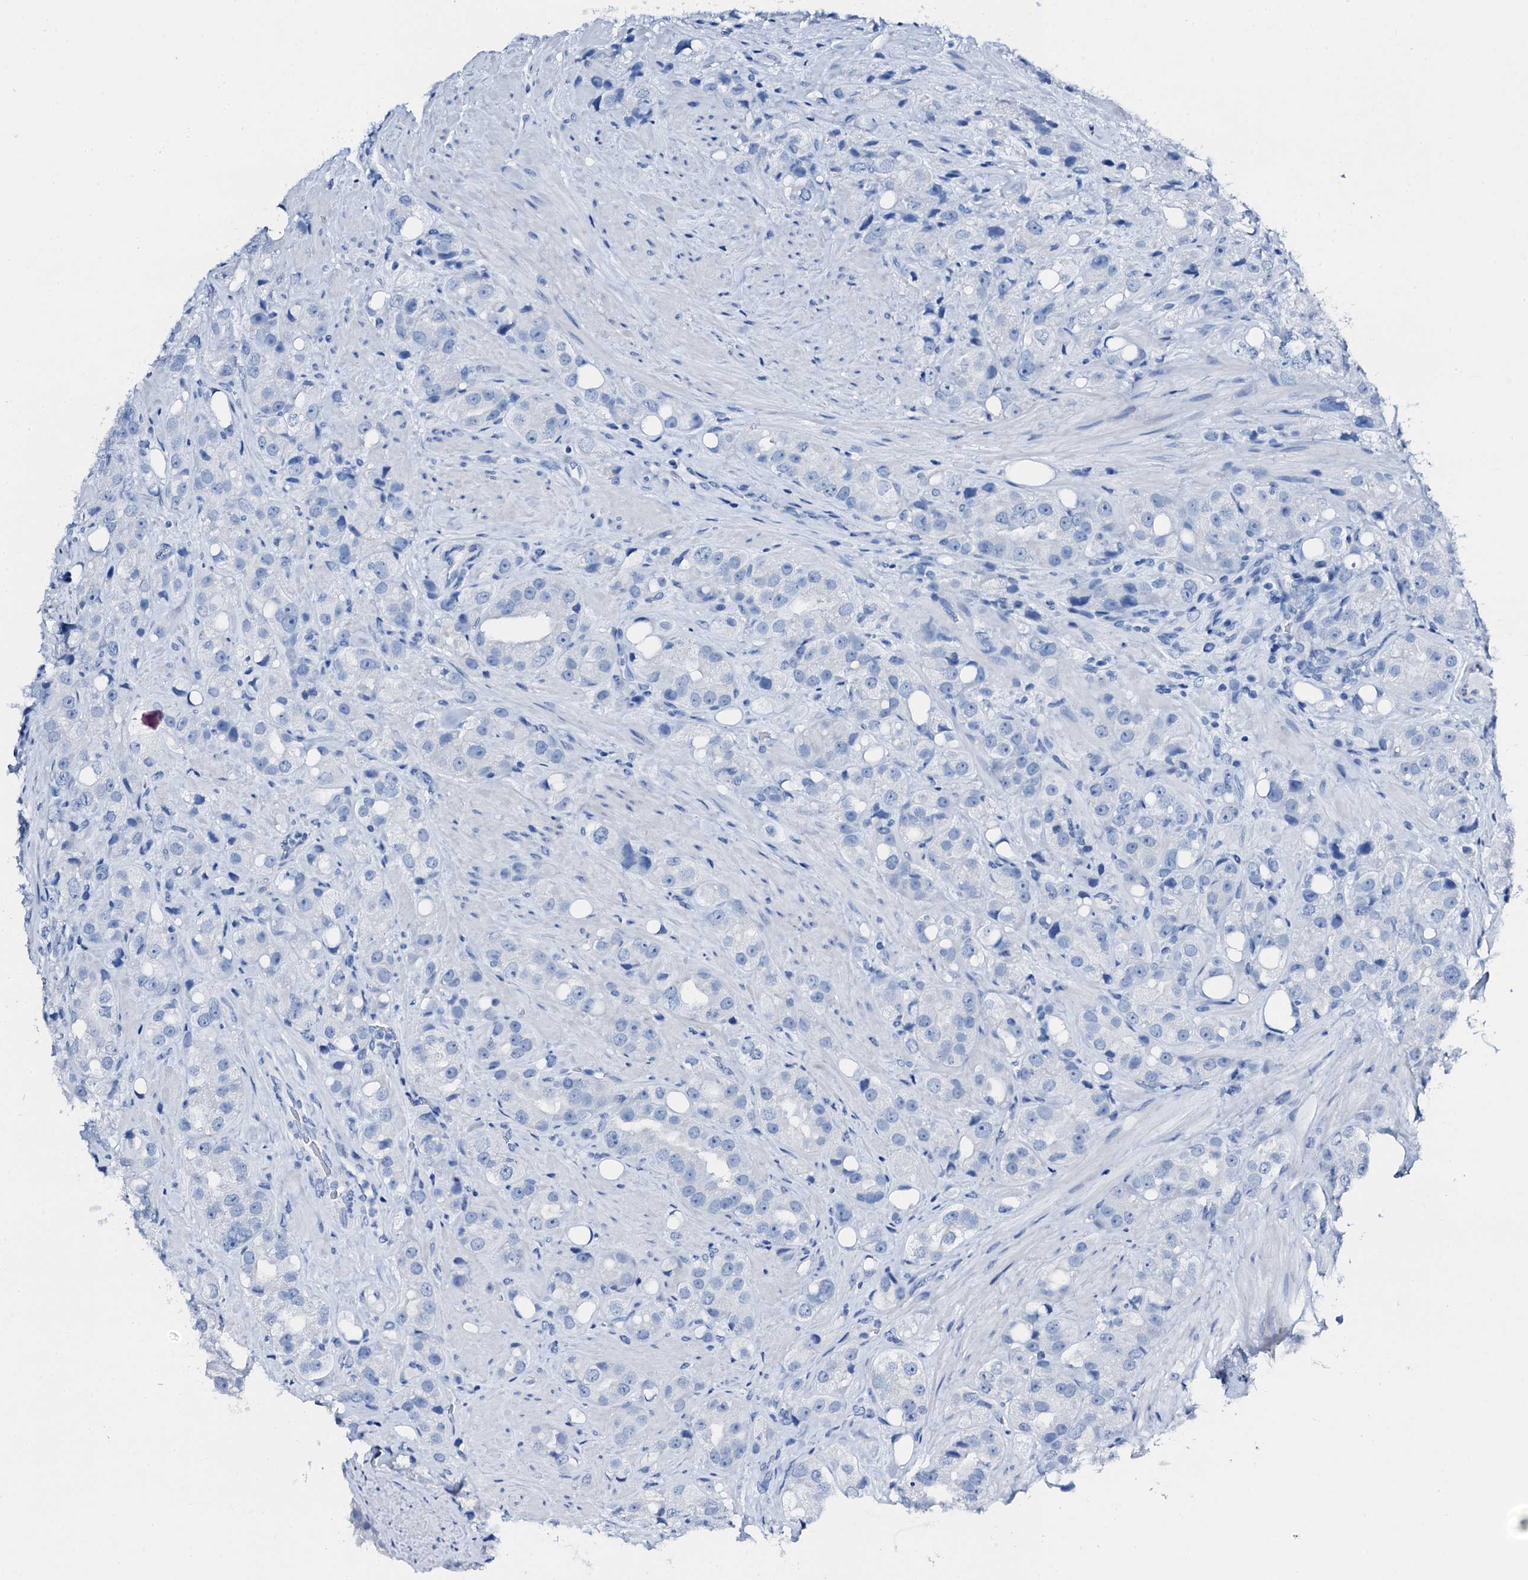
{"staining": {"intensity": "negative", "quantity": "none", "location": "none"}, "tissue": "prostate cancer", "cell_type": "Tumor cells", "image_type": "cancer", "snomed": [{"axis": "morphology", "description": "Adenocarcinoma, NOS"}, {"axis": "topography", "description": "Prostate"}], "caption": "An immunohistochemistry (IHC) photomicrograph of adenocarcinoma (prostate) is shown. There is no staining in tumor cells of adenocarcinoma (prostate).", "gene": "PTH", "patient": {"sex": "male", "age": 79}}